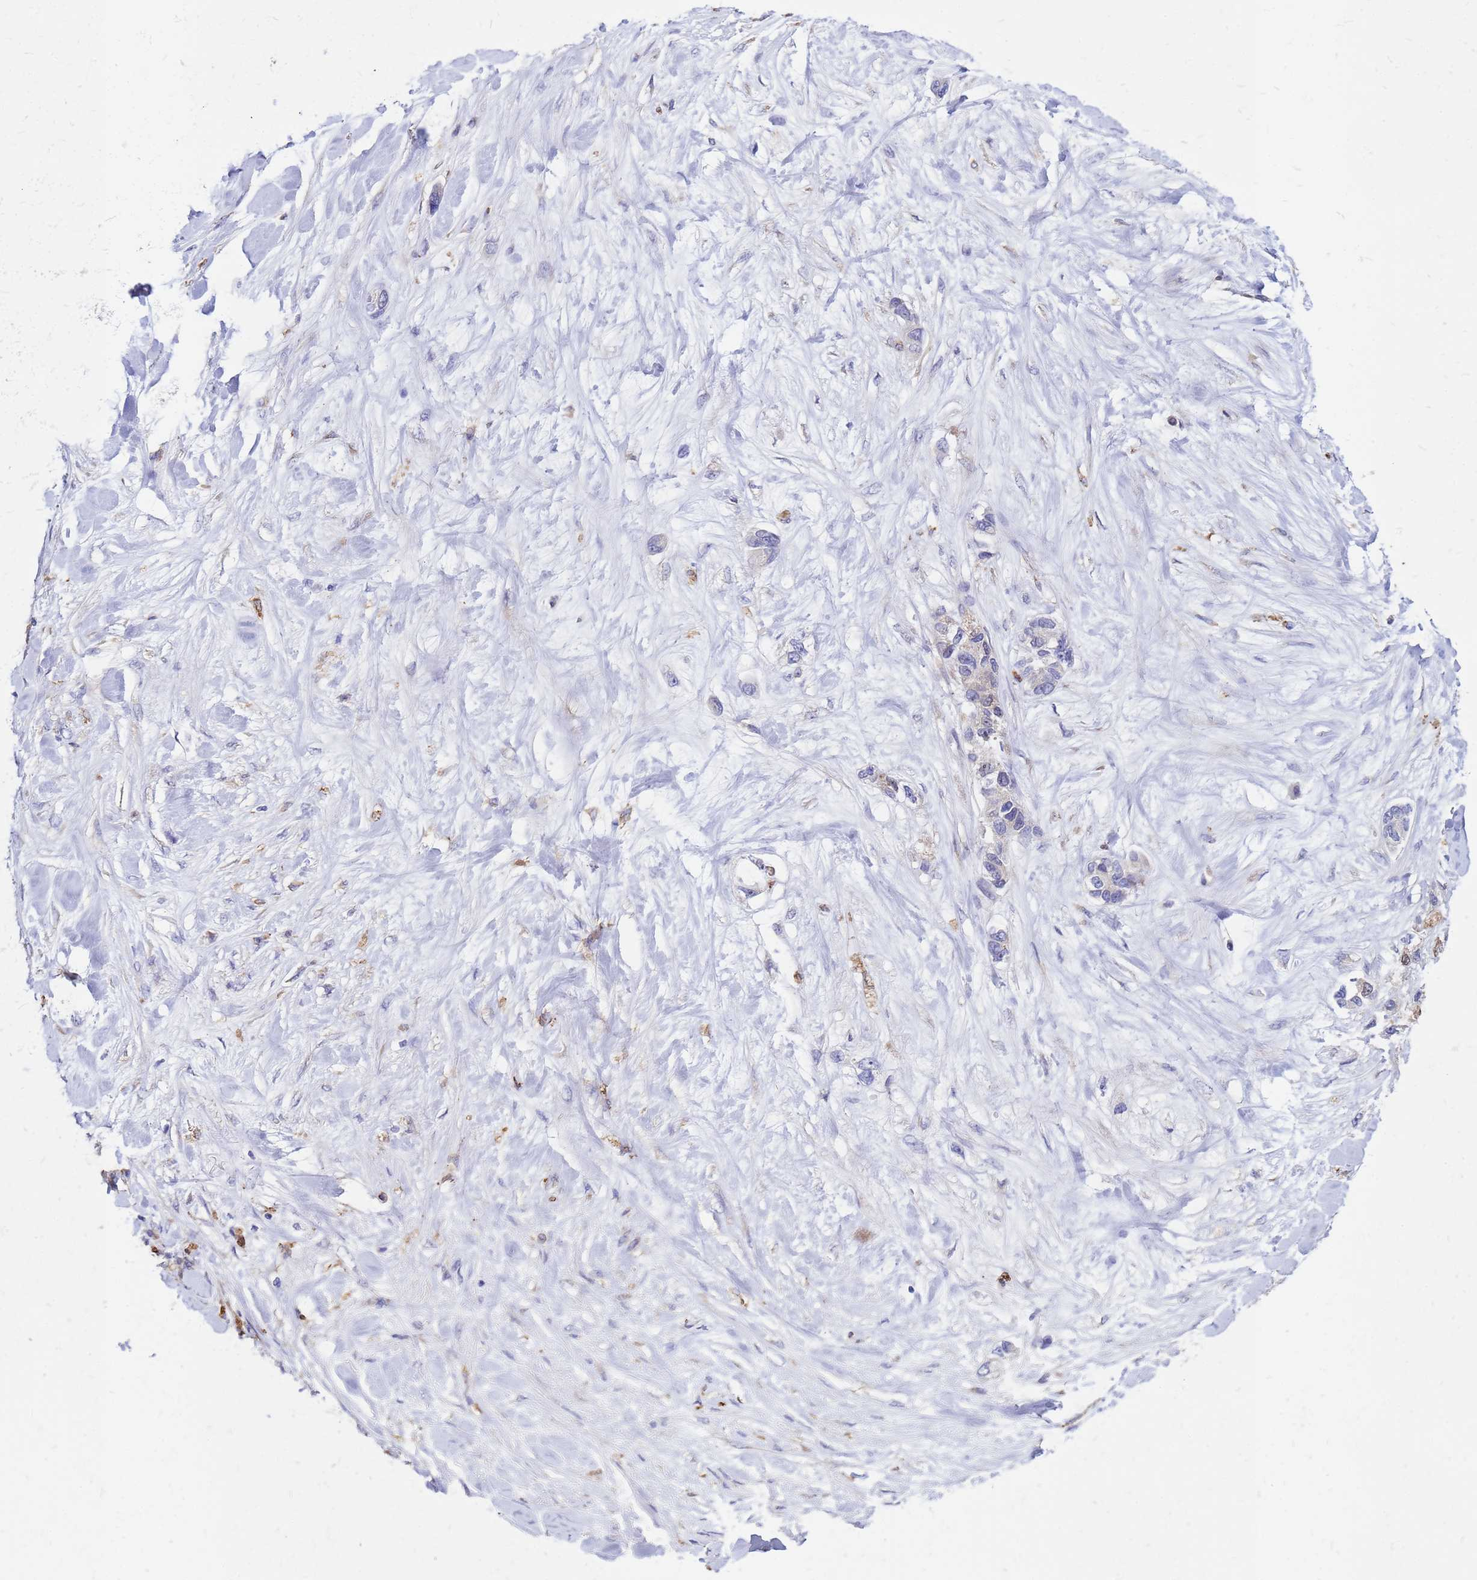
{"staining": {"intensity": "weak", "quantity": "<25%", "location": "cytoplasmic/membranous"}, "tissue": "lung cancer", "cell_type": "Tumor cells", "image_type": "cancer", "snomed": [{"axis": "morphology", "description": "Adenocarcinoma, NOS"}, {"axis": "topography", "description": "Lung"}], "caption": "Lung cancer (adenocarcinoma) was stained to show a protein in brown. There is no significant staining in tumor cells.", "gene": "MOB2", "patient": {"sex": "female", "age": 54}}